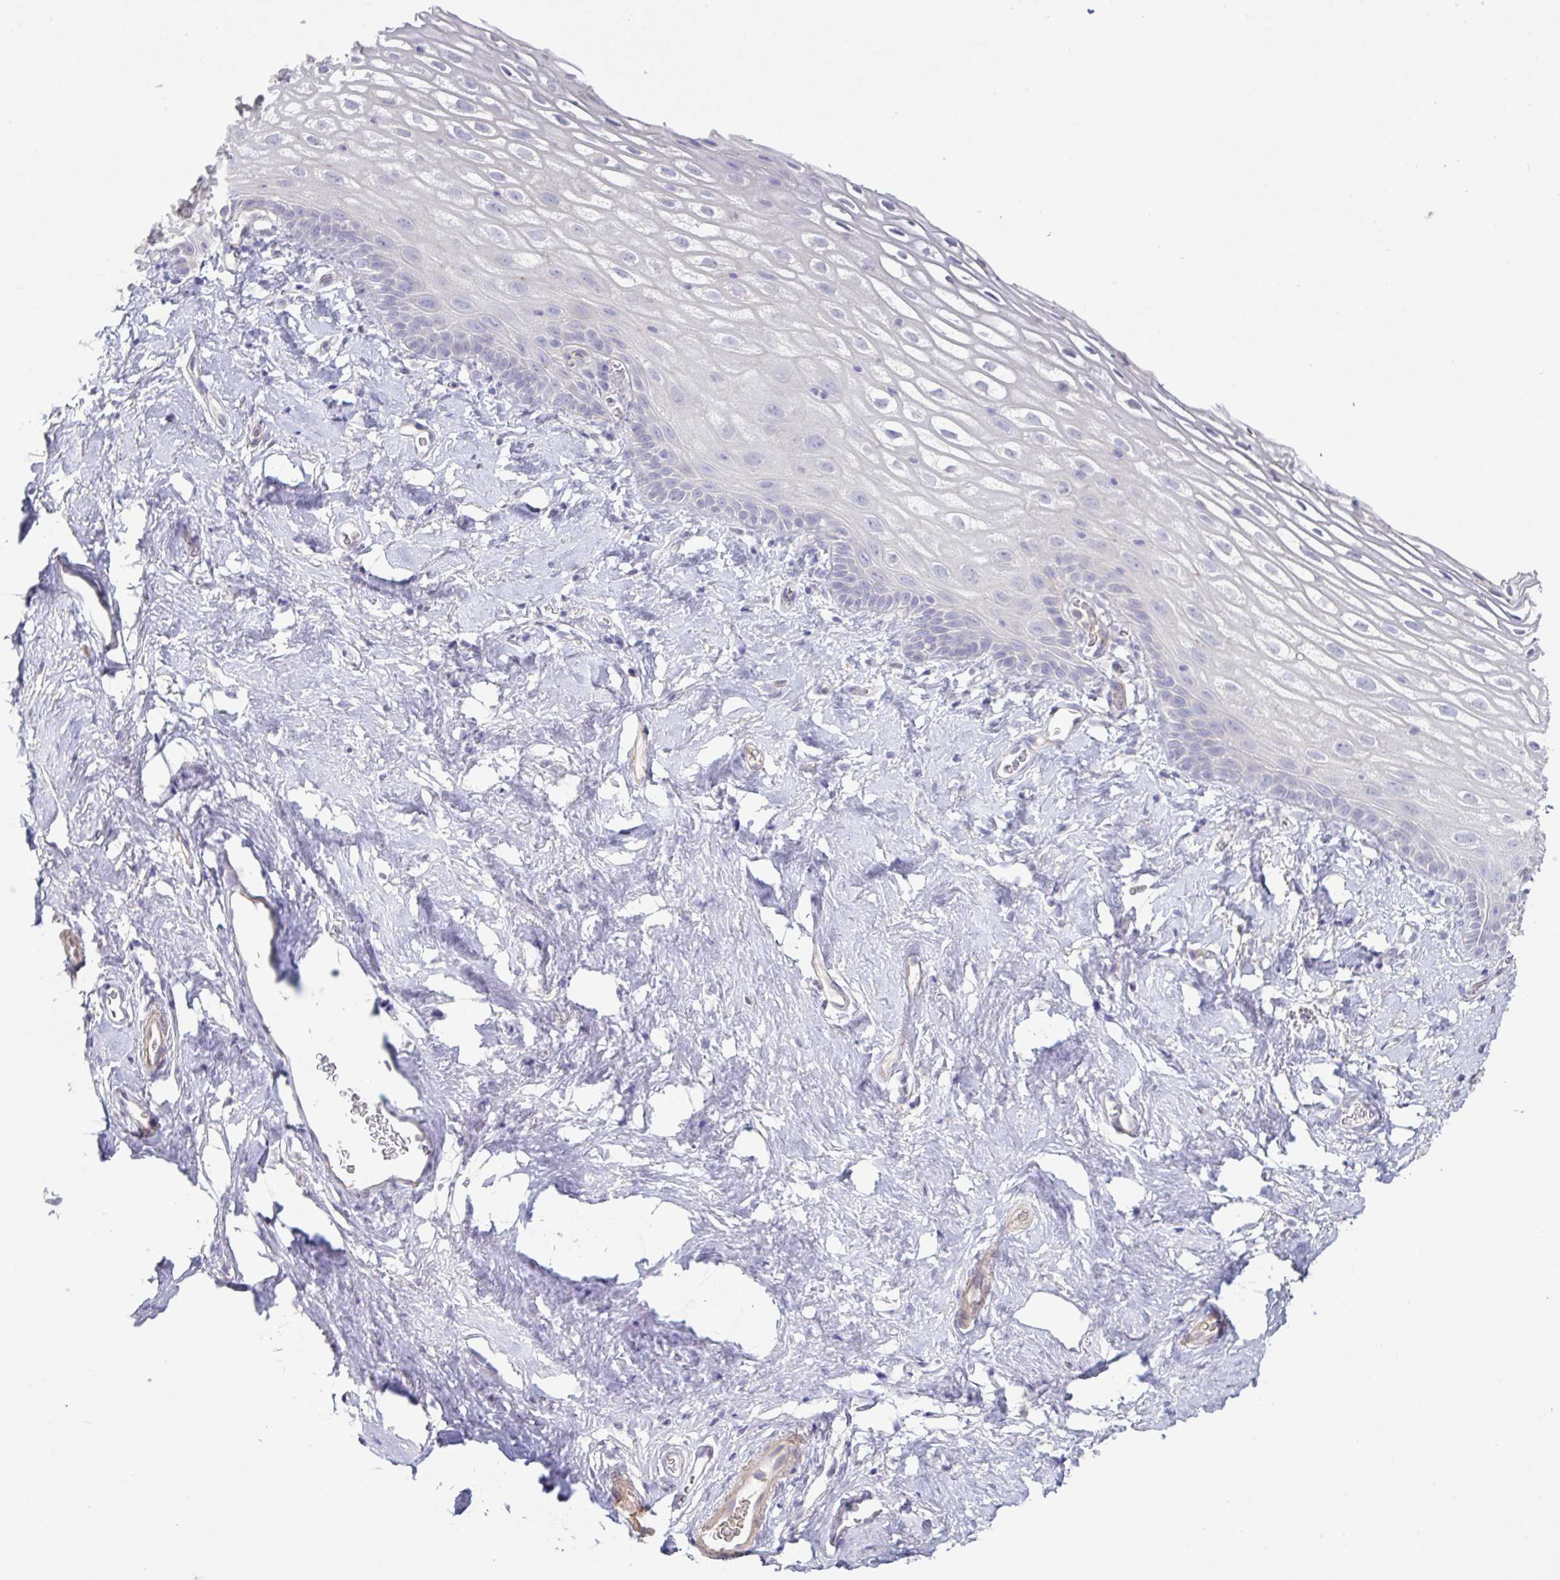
{"staining": {"intensity": "negative", "quantity": "none", "location": "none"}, "tissue": "vagina", "cell_type": "Squamous epithelial cells", "image_type": "normal", "snomed": [{"axis": "morphology", "description": "Normal tissue, NOS"}, {"axis": "morphology", "description": "Adenocarcinoma, NOS"}, {"axis": "topography", "description": "Rectum"}, {"axis": "topography", "description": "Vagina"}, {"axis": "topography", "description": "Peripheral nerve tissue"}], "caption": "Photomicrograph shows no significant protein staining in squamous epithelial cells of benign vagina. (DAB (3,3'-diaminobenzidine) IHC, high magnification).", "gene": "PYGM", "patient": {"sex": "female", "age": 71}}